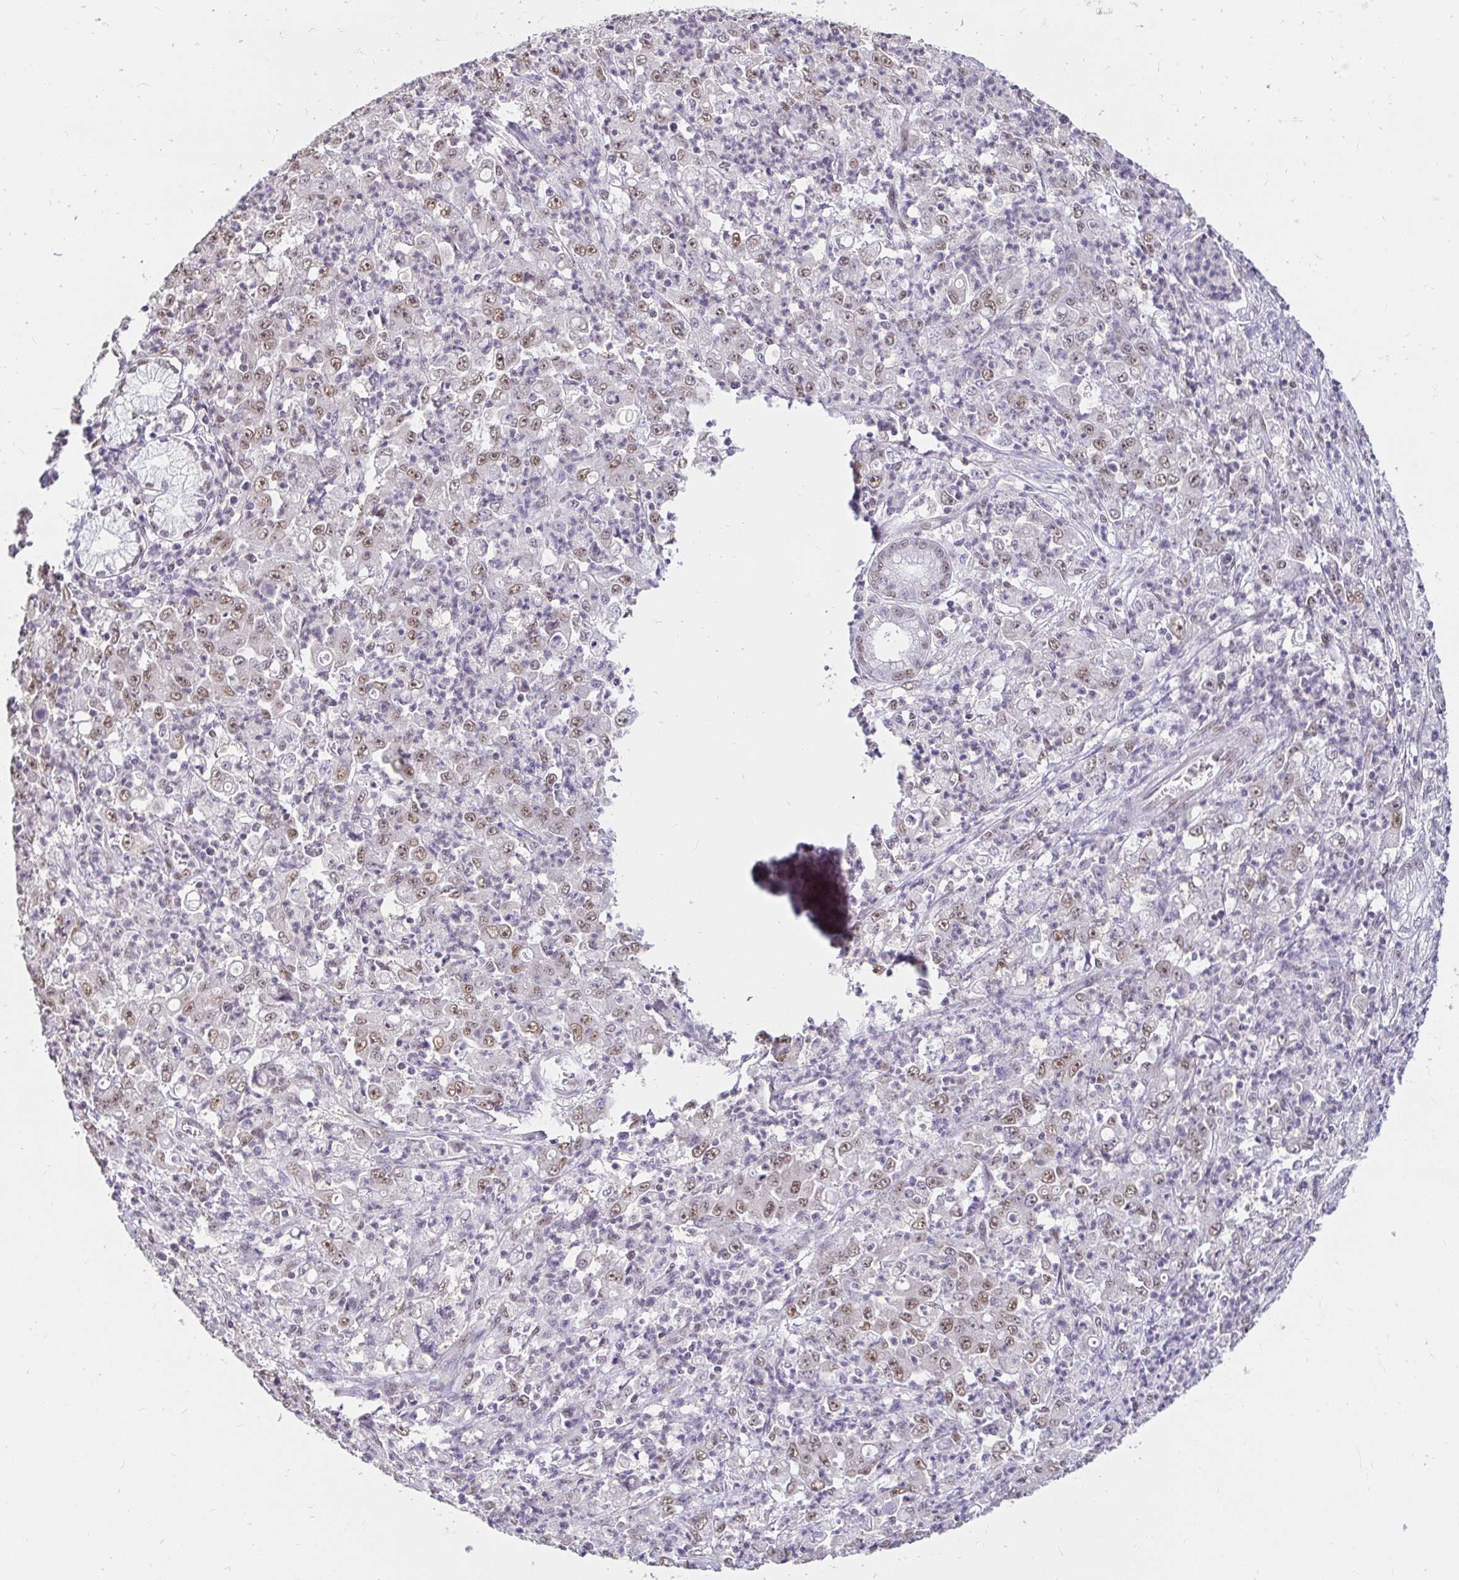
{"staining": {"intensity": "moderate", "quantity": ">75%", "location": "nuclear"}, "tissue": "stomach cancer", "cell_type": "Tumor cells", "image_type": "cancer", "snomed": [{"axis": "morphology", "description": "Adenocarcinoma, NOS"}, {"axis": "topography", "description": "Stomach, lower"}], "caption": "Brown immunohistochemical staining in stomach cancer (adenocarcinoma) reveals moderate nuclear staining in about >75% of tumor cells. (brown staining indicates protein expression, while blue staining denotes nuclei).", "gene": "RIMS4", "patient": {"sex": "female", "age": 71}}